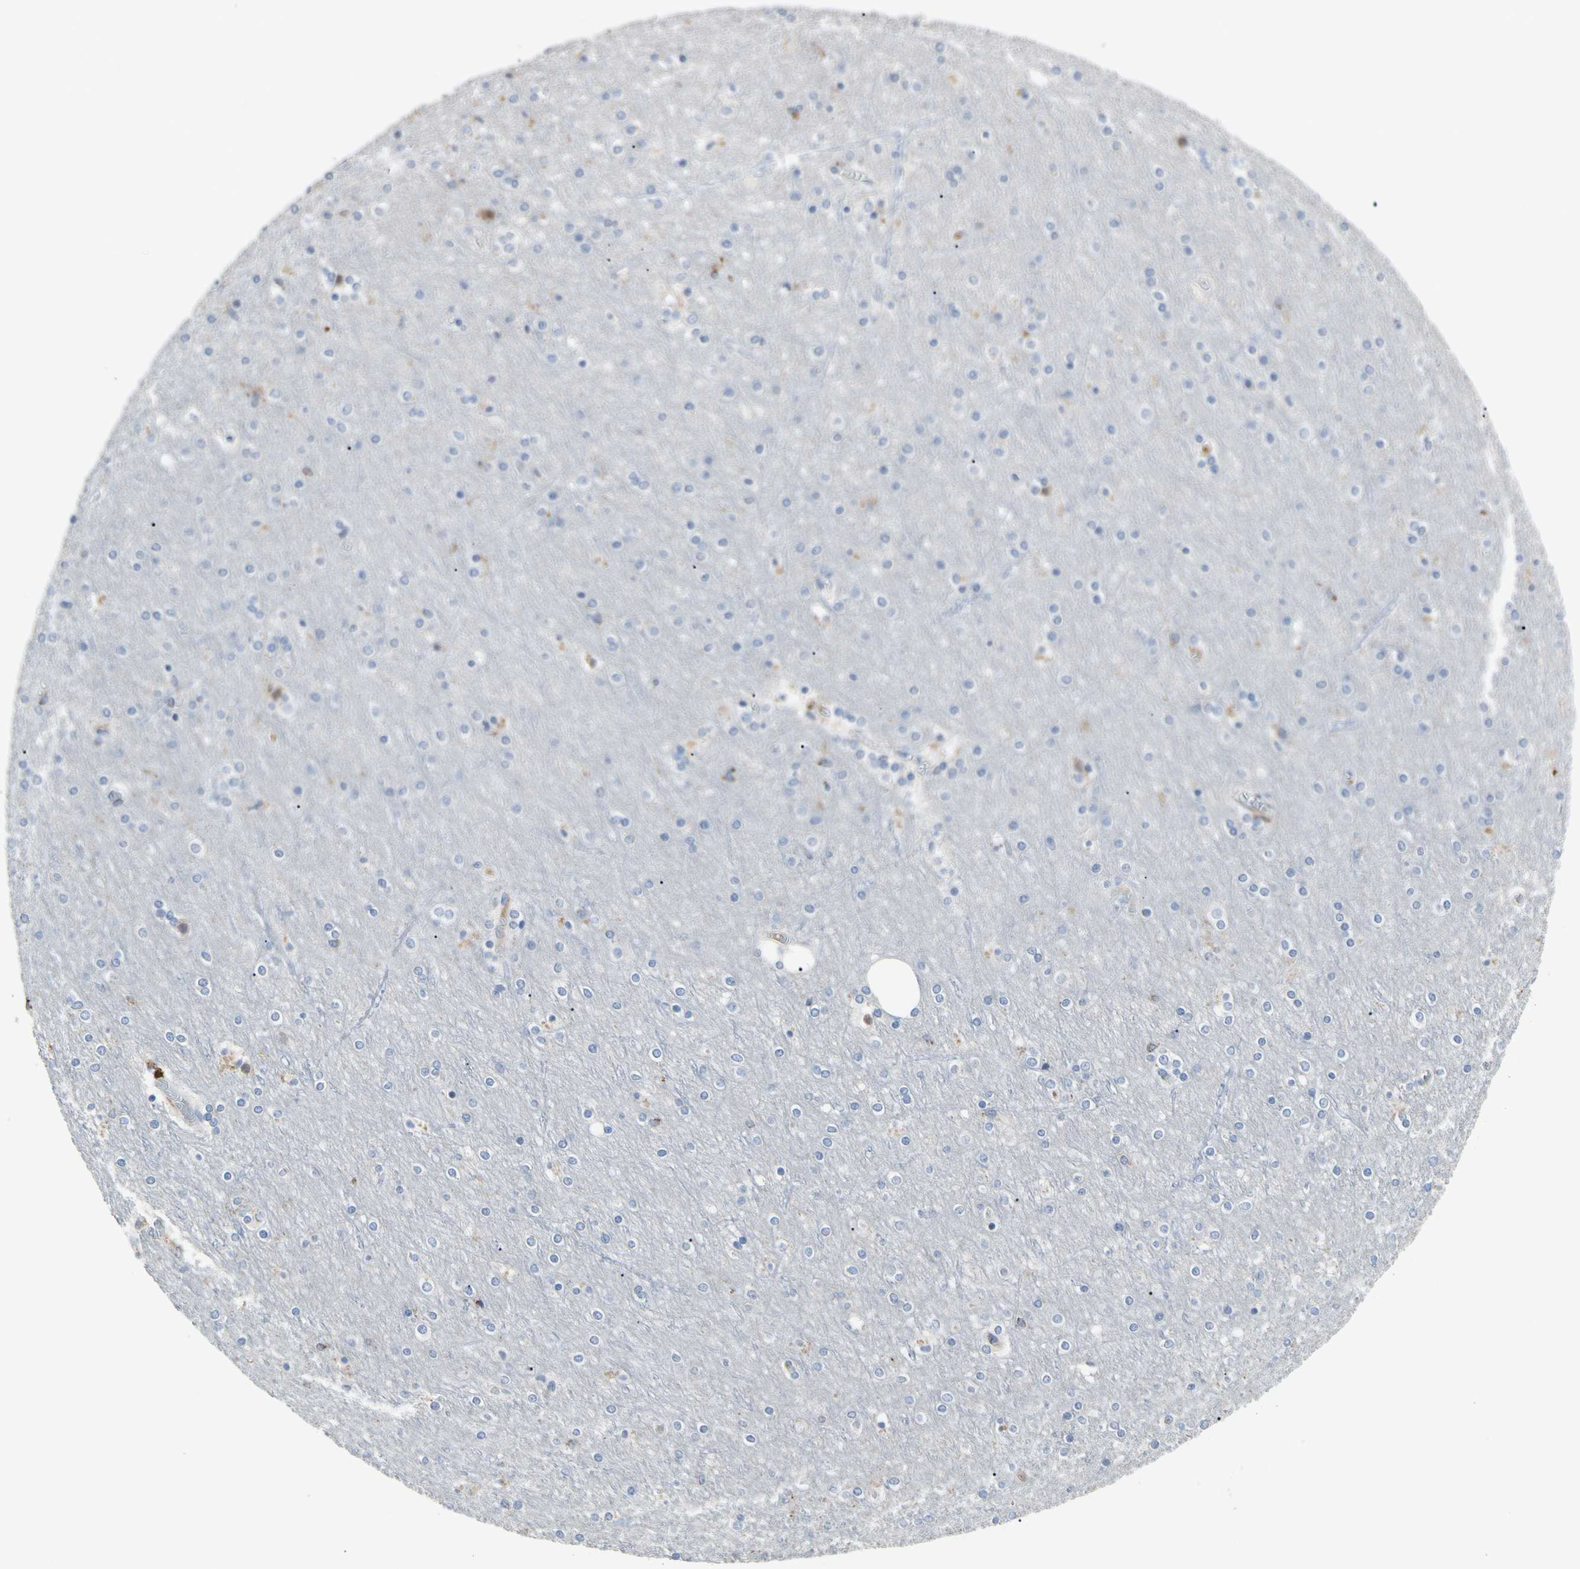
{"staining": {"intensity": "negative", "quantity": "none", "location": "none"}, "tissue": "cerebral cortex", "cell_type": "Endothelial cells", "image_type": "normal", "snomed": [{"axis": "morphology", "description": "Normal tissue, NOS"}, {"axis": "topography", "description": "Cerebral cortex"}], "caption": "Histopathology image shows no significant protein staining in endothelial cells of normal cerebral cortex. Nuclei are stained in blue.", "gene": "ADA2", "patient": {"sex": "female", "age": 54}}